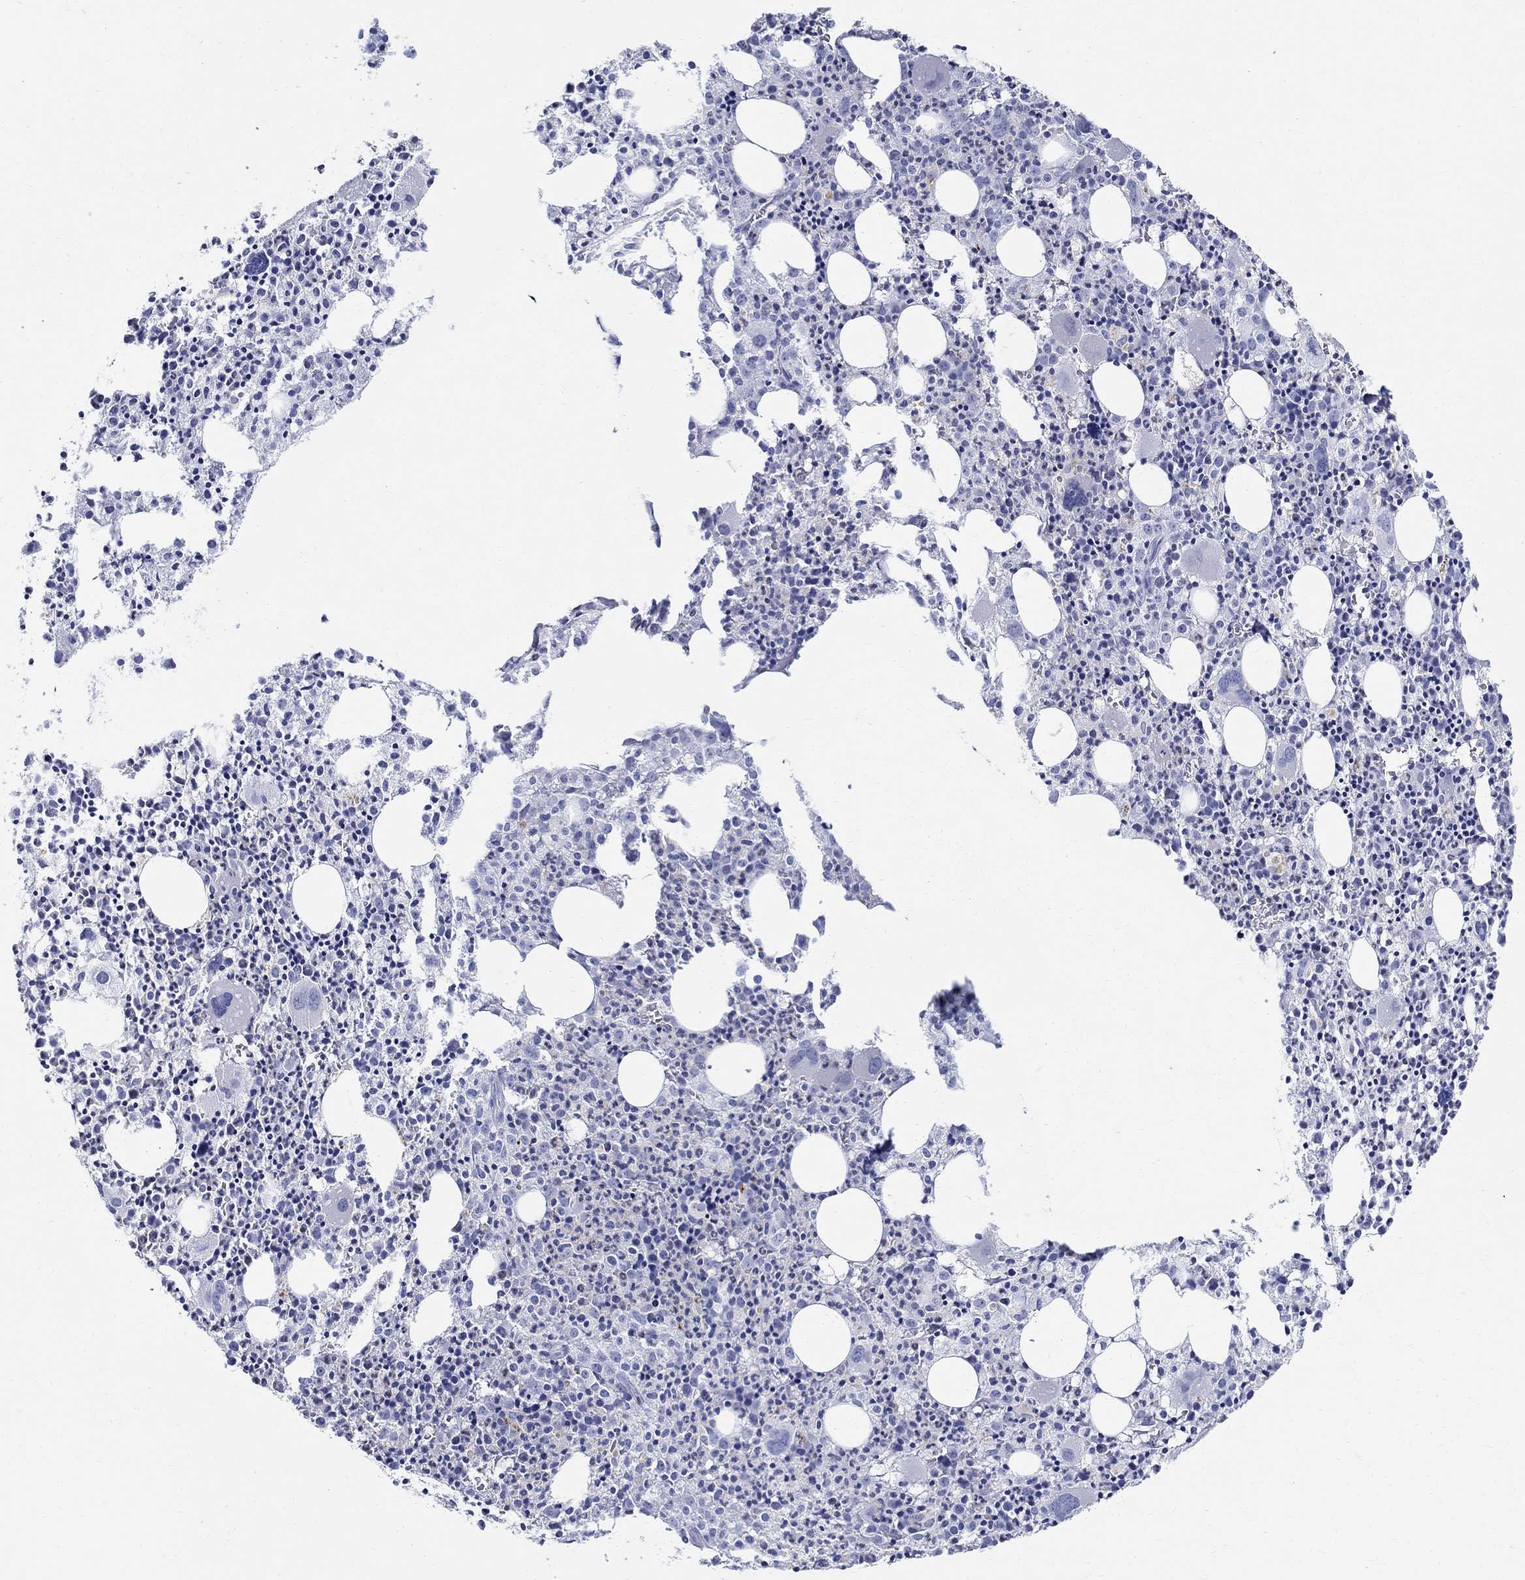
{"staining": {"intensity": "negative", "quantity": "none", "location": "none"}, "tissue": "bone marrow", "cell_type": "Hematopoietic cells", "image_type": "normal", "snomed": [{"axis": "morphology", "description": "Normal tissue, NOS"}, {"axis": "morphology", "description": "Inflammation, NOS"}, {"axis": "topography", "description": "Bone marrow"}], "caption": "A photomicrograph of human bone marrow is negative for staining in hematopoietic cells. (DAB immunohistochemistry (IHC) with hematoxylin counter stain).", "gene": "SOX2", "patient": {"sex": "male", "age": 3}}